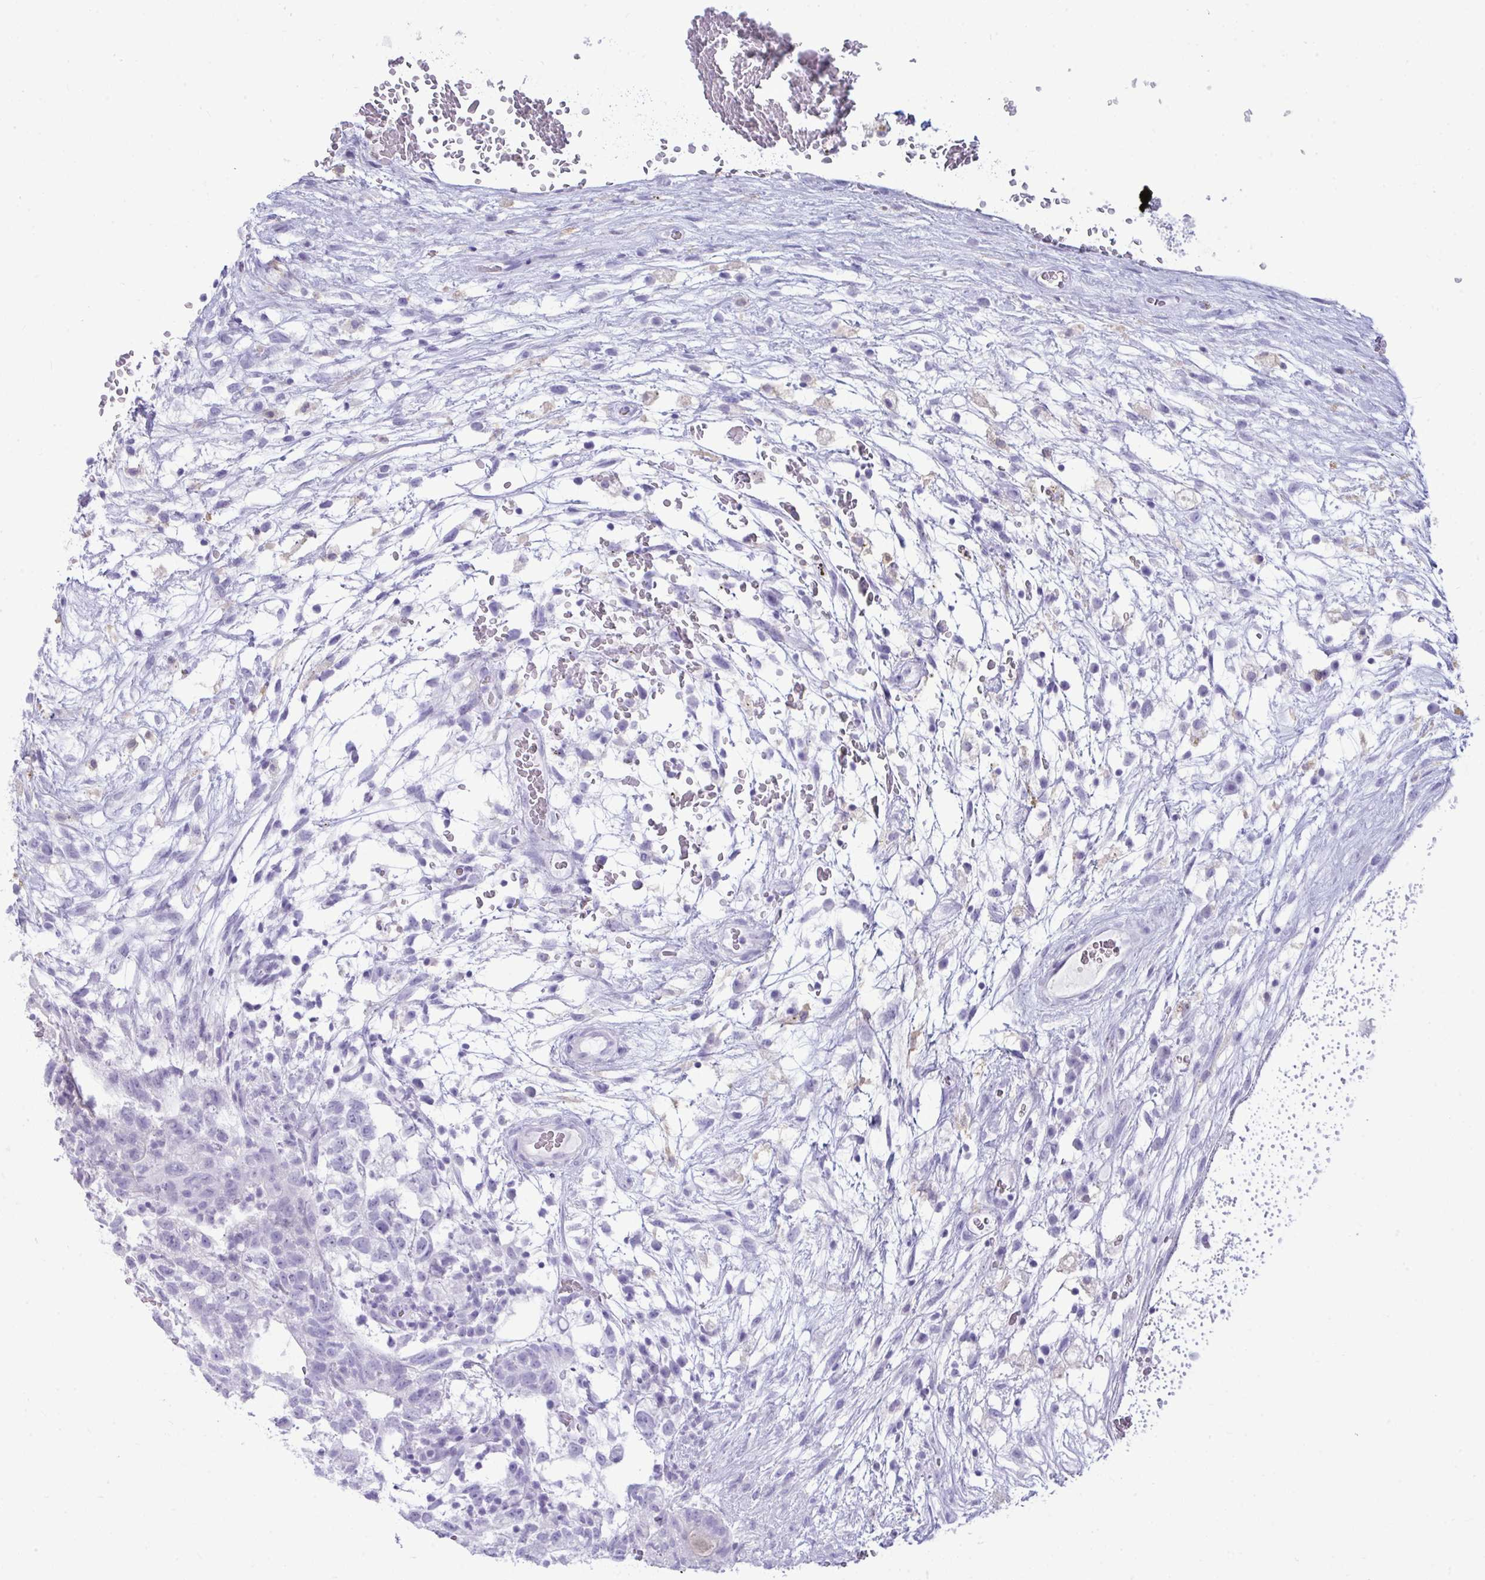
{"staining": {"intensity": "negative", "quantity": "none", "location": "none"}, "tissue": "testis cancer", "cell_type": "Tumor cells", "image_type": "cancer", "snomed": [{"axis": "morphology", "description": "Normal tissue, NOS"}, {"axis": "morphology", "description": "Carcinoma, Embryonal, NOS"}, {"axis": "topography", "description": "Testis"}], "caption": "IHC of testis cancer reveals no positivity in tumor cells.", "gene": "ANKRD60", "patient": {"sex": "male", "age": 32}}